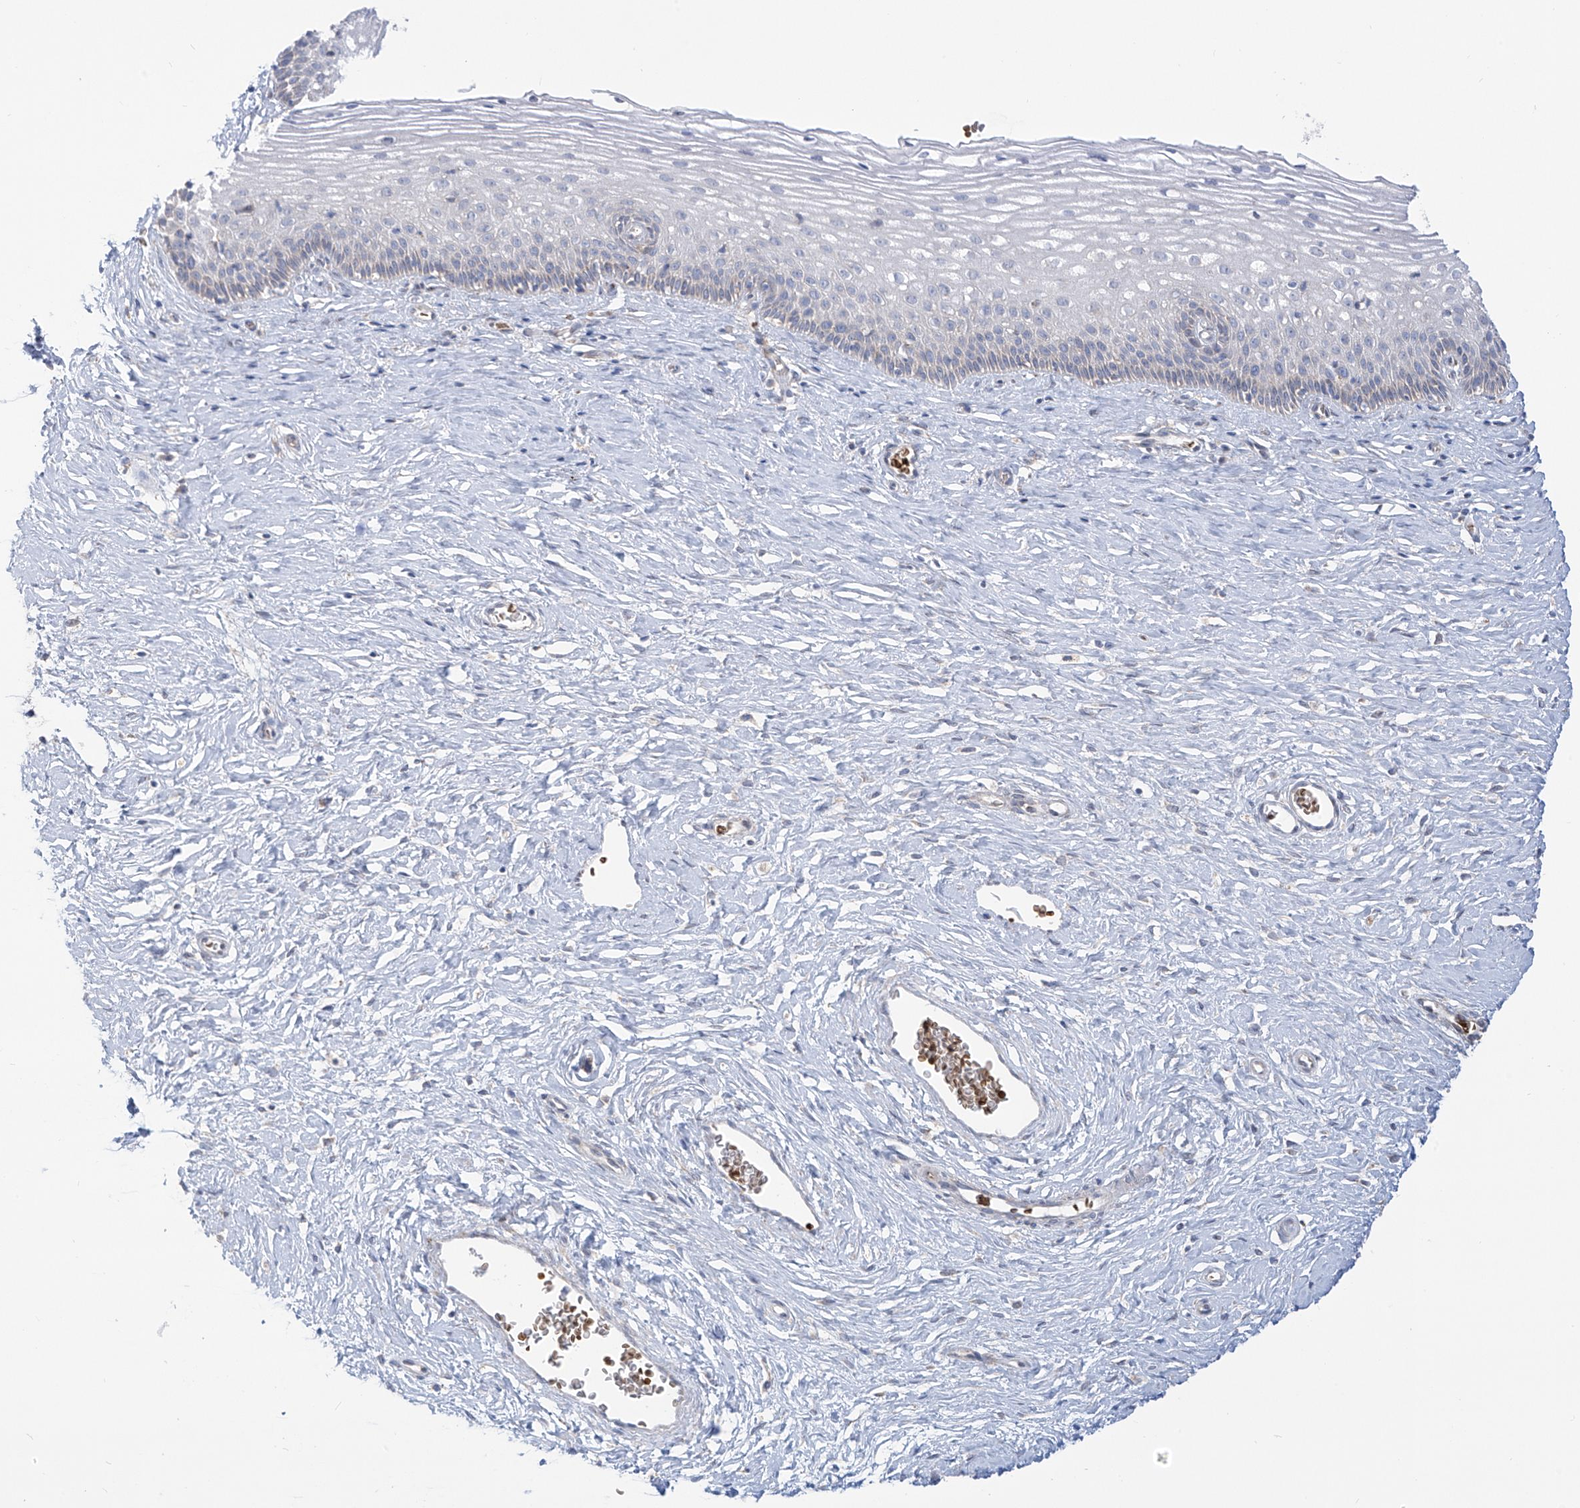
{"staining": {"intensity": "negative", "quantity": "none", "location": "none"}, "tissue": "cervix", "cell_type": "Glandular cells", "image_type": "normal", "snomed": [{"axis": "morphology", "description": "Normal tissue, NOS"}, {"axis": "topography", "description": "Cervix"}], "caption": "There is no significant positivity in glandular cells of cervix. (Stains: DAB (3,3'-diaminobenzidine) immunohistochemistry (IHC) with hematoxylin counter stain, Microscopy: brightfield microscopy at high magnification).", "gene": "ARHGEF40", "patient": {"sex": "female", "age": 33}}